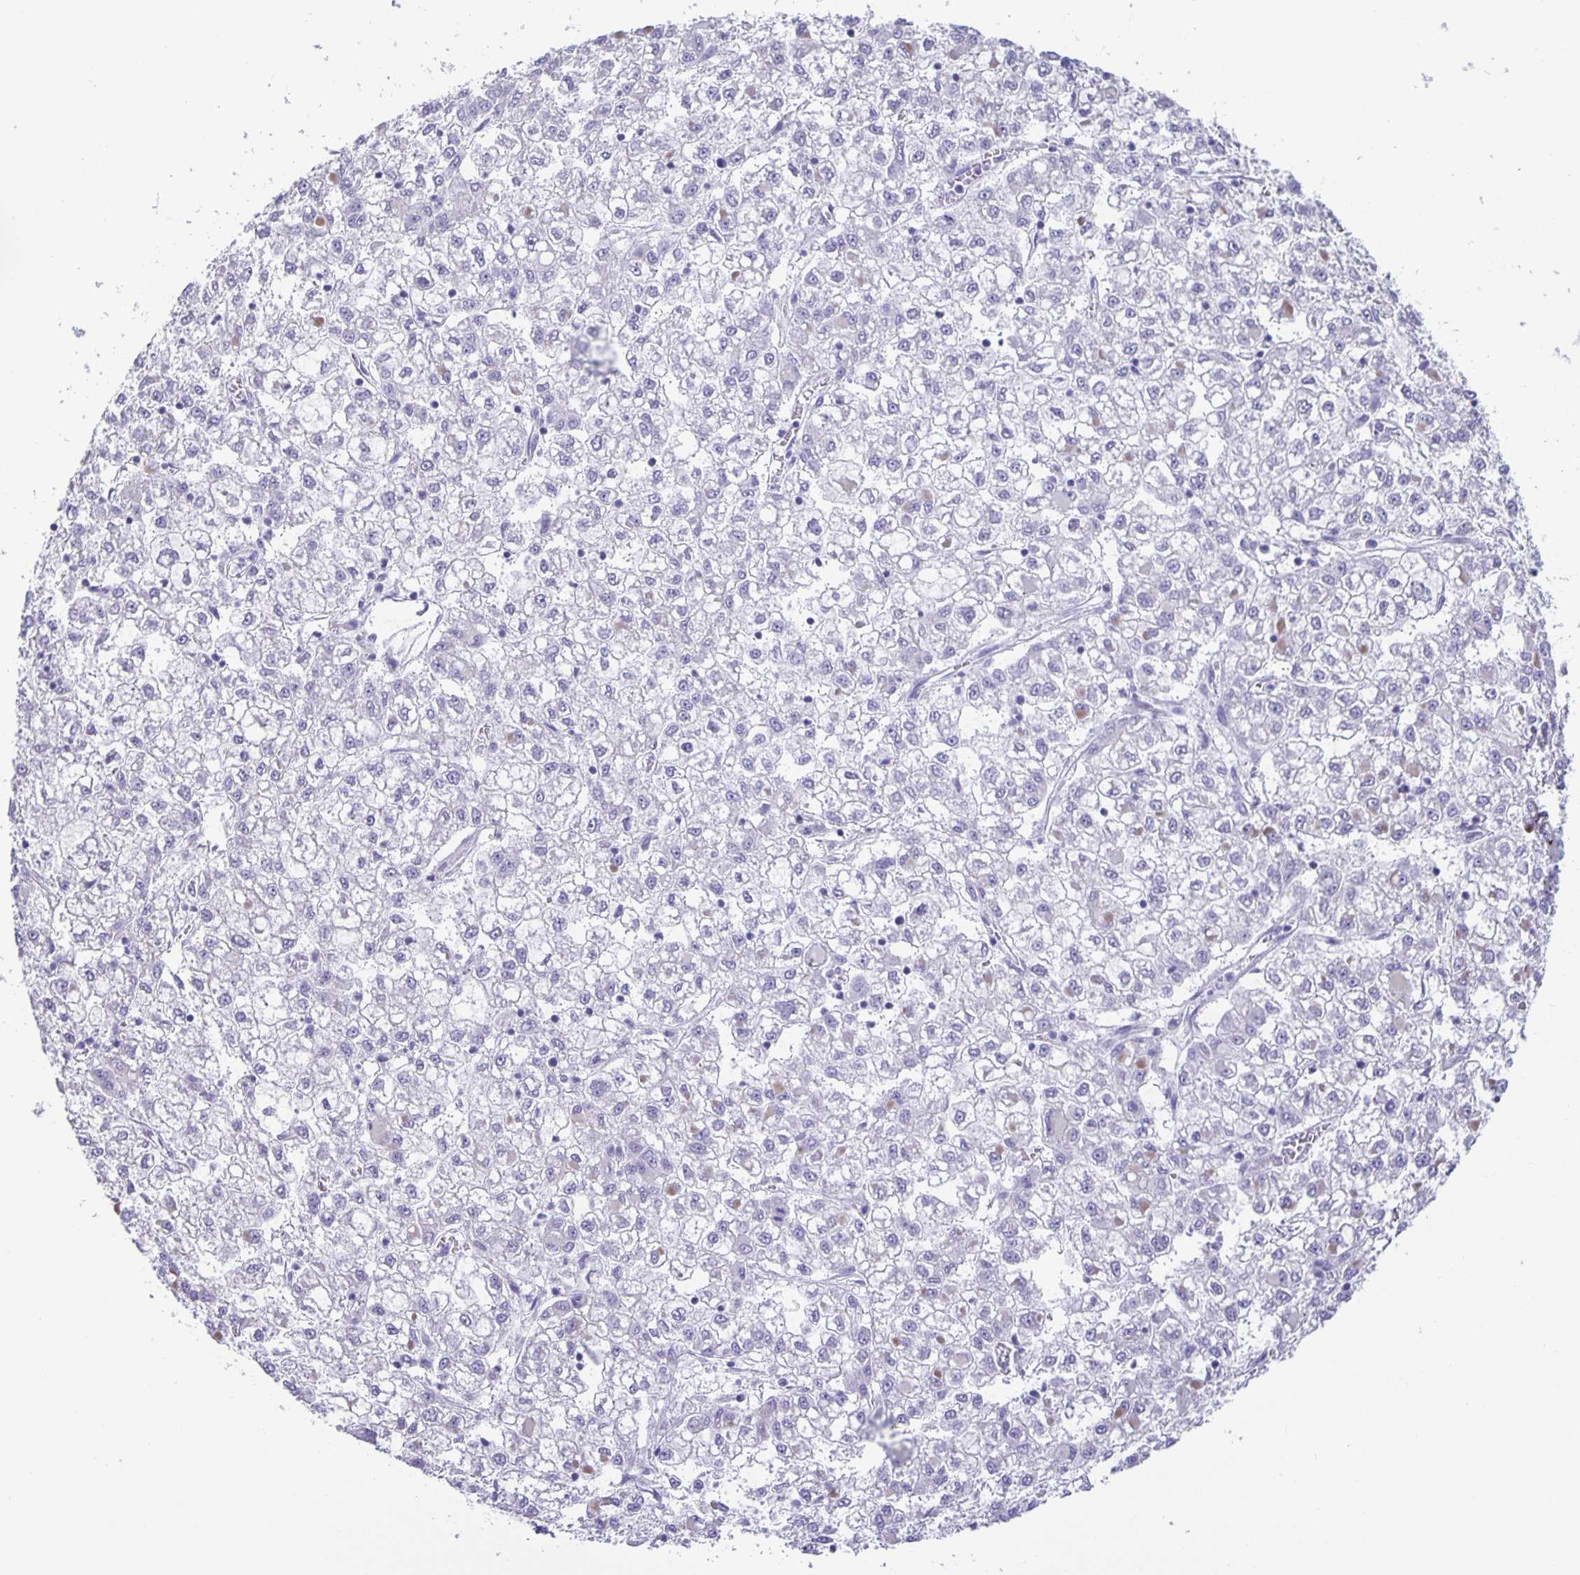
{"staining": {"intensity": "negative", "quantity": "none", "location": "none"}, "tissue": "liver cancer", "cell_type": "Tumor cells", "image_type": "cancer", "snomed": [{"axis": "morphology", "description": "Carcinoma, Hepatocellular, NOS"}, {"axis": "topography", "description": "Liver"}], "caption": "A high-resolution image shows immunohistochemistry (IHC) staining of liver cancer (hepatocellular carcinoma), which exhibits no significant expression in tumor cells.", "gene": "PHRF1", "patient": {"sex": "male", "age": 40}}